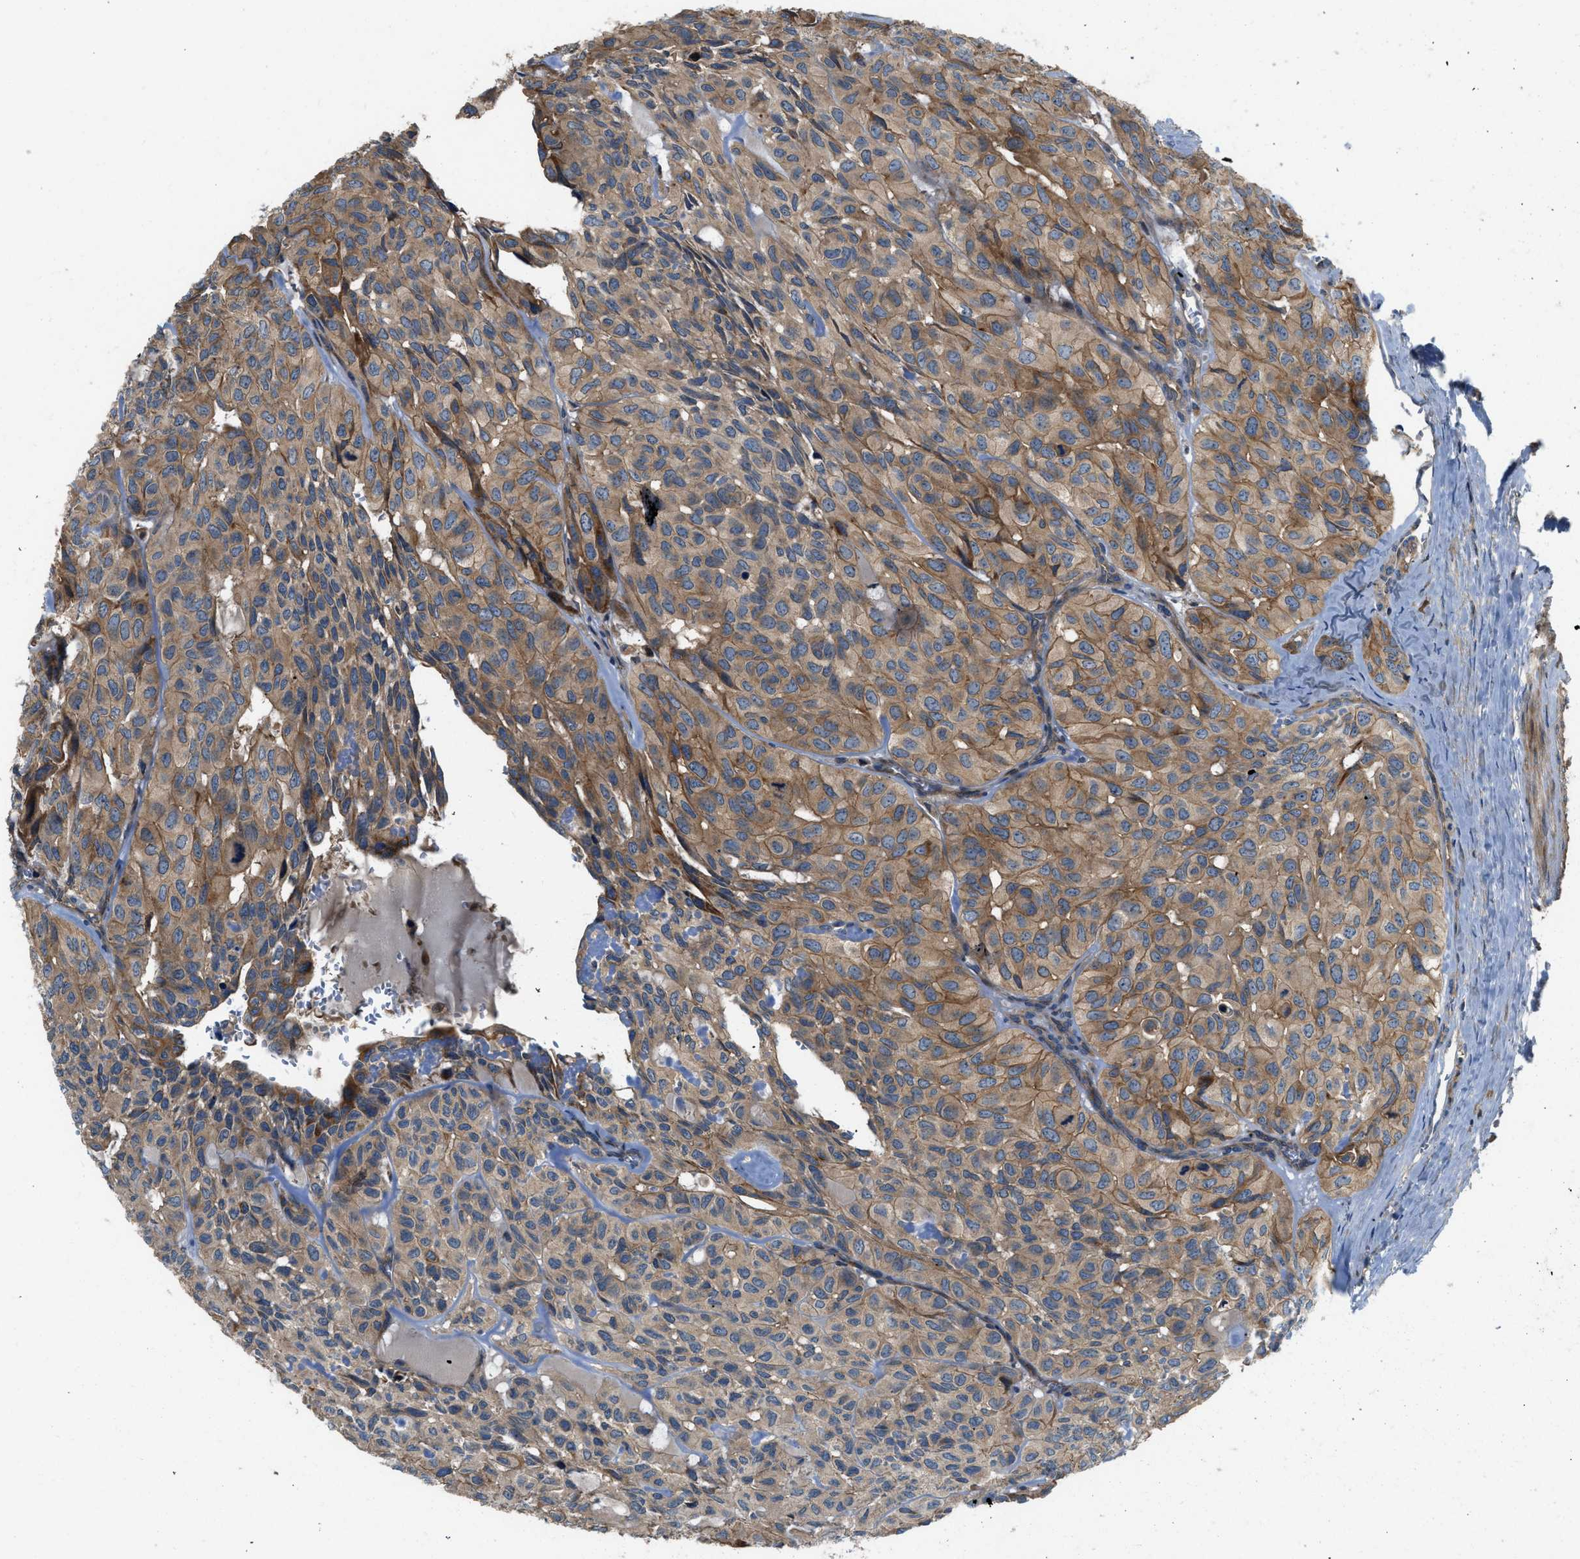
{"staining": {"intensity": "moderate", "quantity": ">75%", "location": "cytoplasmic/membranous"}, "tissue": "head and neck cancer", "cell_type": "Tumor cells", "image_type": "cancer", "snomed": [{"axis": "morphology", "description": "Adenocarcinoma, NOS"}, {"axis": "topography", "description": "Salivary gland, NOS"}, {"axis": "topography", "description": "Head-Neck"}], "caption": "Immunohistochemistry micrograph of human head and neck cancer stained for a protein (brown), which shows medium levels of moderate cytoplasmic/membranous staining in about >75% of tumor cells.", "gene": "CNNM3", "patient": {"sex": "female", "age": 76}}